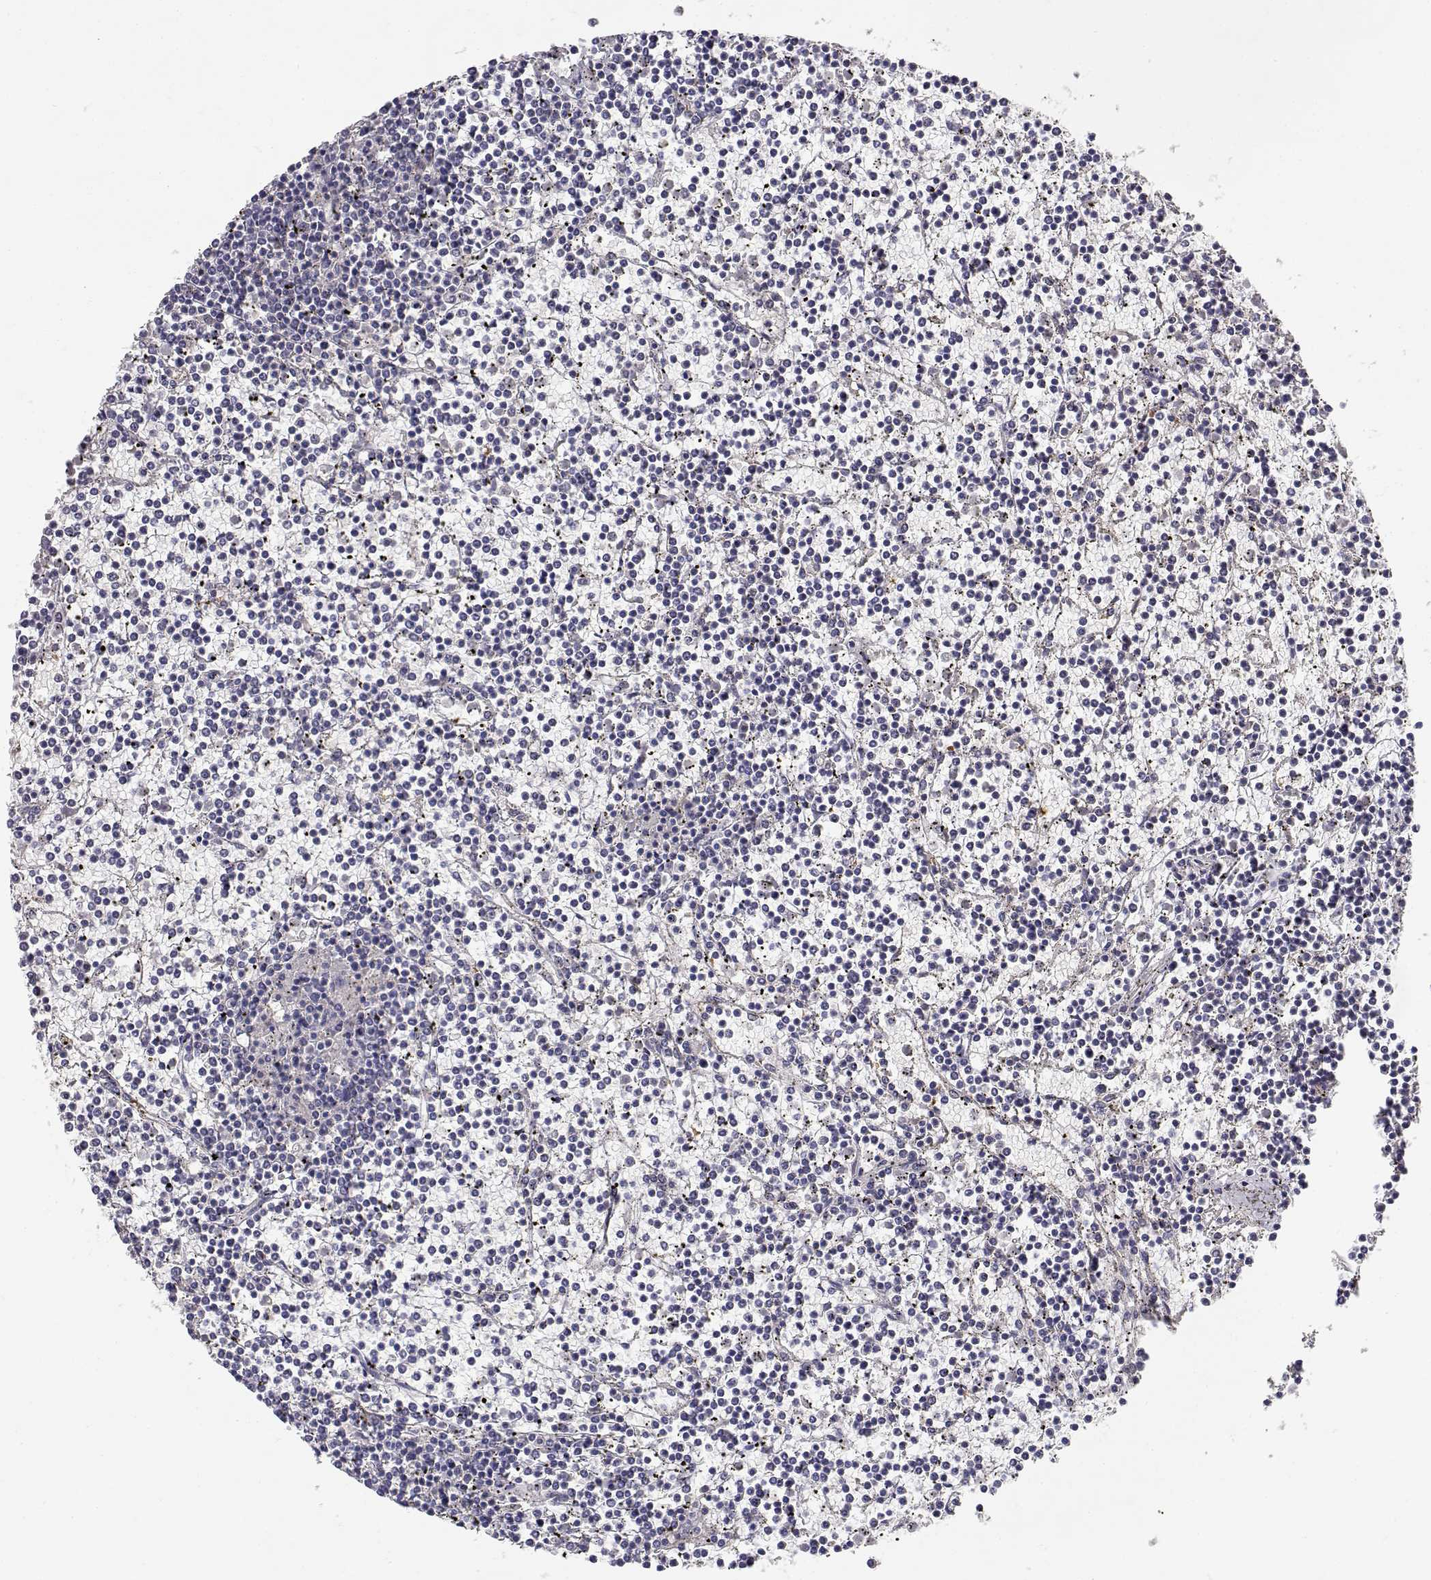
{"staining": {"intensity": "negative", "quantity": "none", "location": "none"}, "tissue": "lymphoma", "cell_type": "Tumor cells", "image_type": "cancer", "snomed": [{"axis": "morphology", "description": "Malignant lymphoma, non-Hodgkin's type, Low grade"}, {"axis": "topography", "description": "Spleen"}], "caption": "The photomicrograph displays no staining of tumor cells in lymphoma.", "gene": "ADA", "patient": {"sex": "female", "age": 19}}